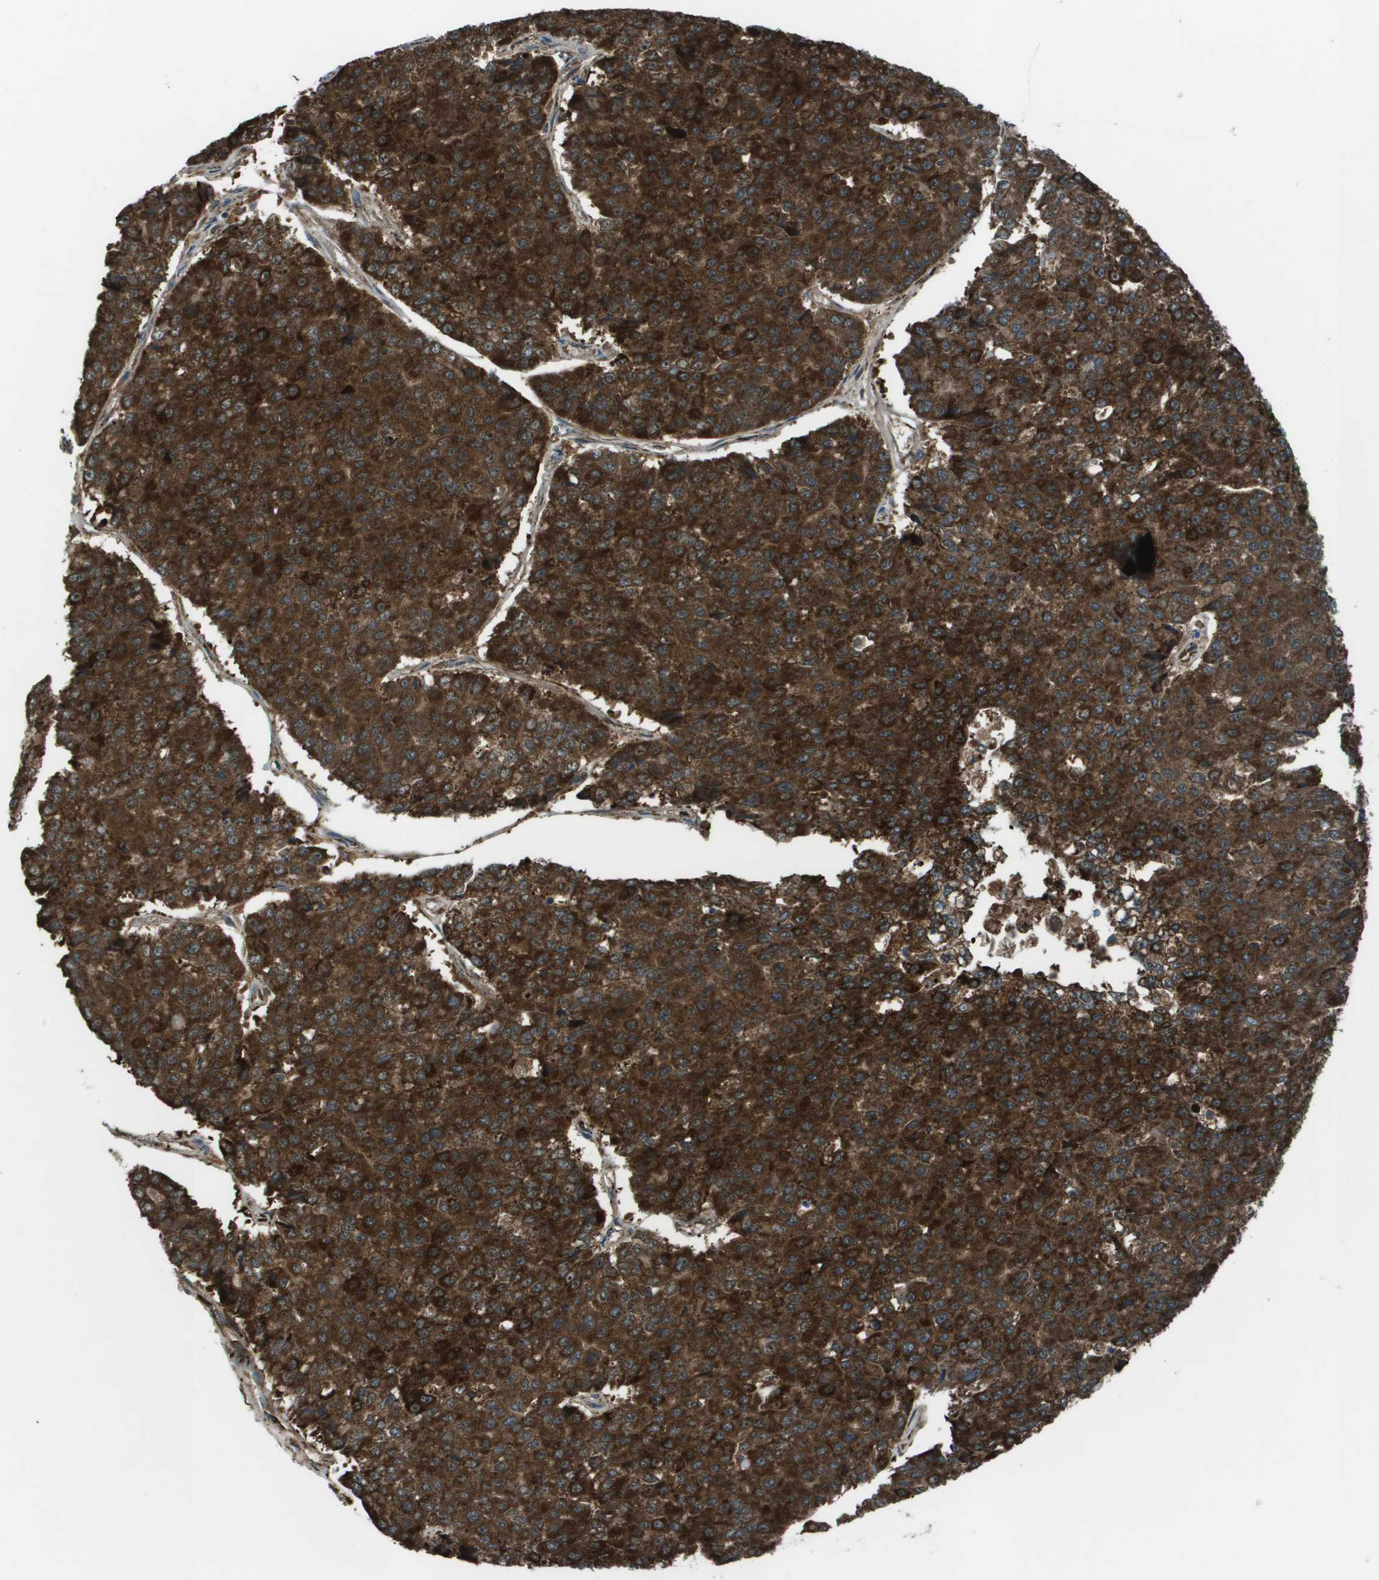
{"staining": {"intensity": "strong", "quantity": ">75%", "location": "cytoplasmic/membranous"}, "tissue": "pancreatic cancer", "cell_type": "Tumor cells", "image_type": "cancer", "snomed": [{"axis": "morphology", "description": "Adenocarcinoma, NOS"}, {"axis": "topography", "description": "Pancreas"}], "caption": "Immunohistochemistry (IHC) of pancreatic cancer displays high levels of strong cytoplasmic/membranous positivity in about >75% of tumor cells.", "gene": "UTS2", "patient": {"sex": "male", "age": 50}}